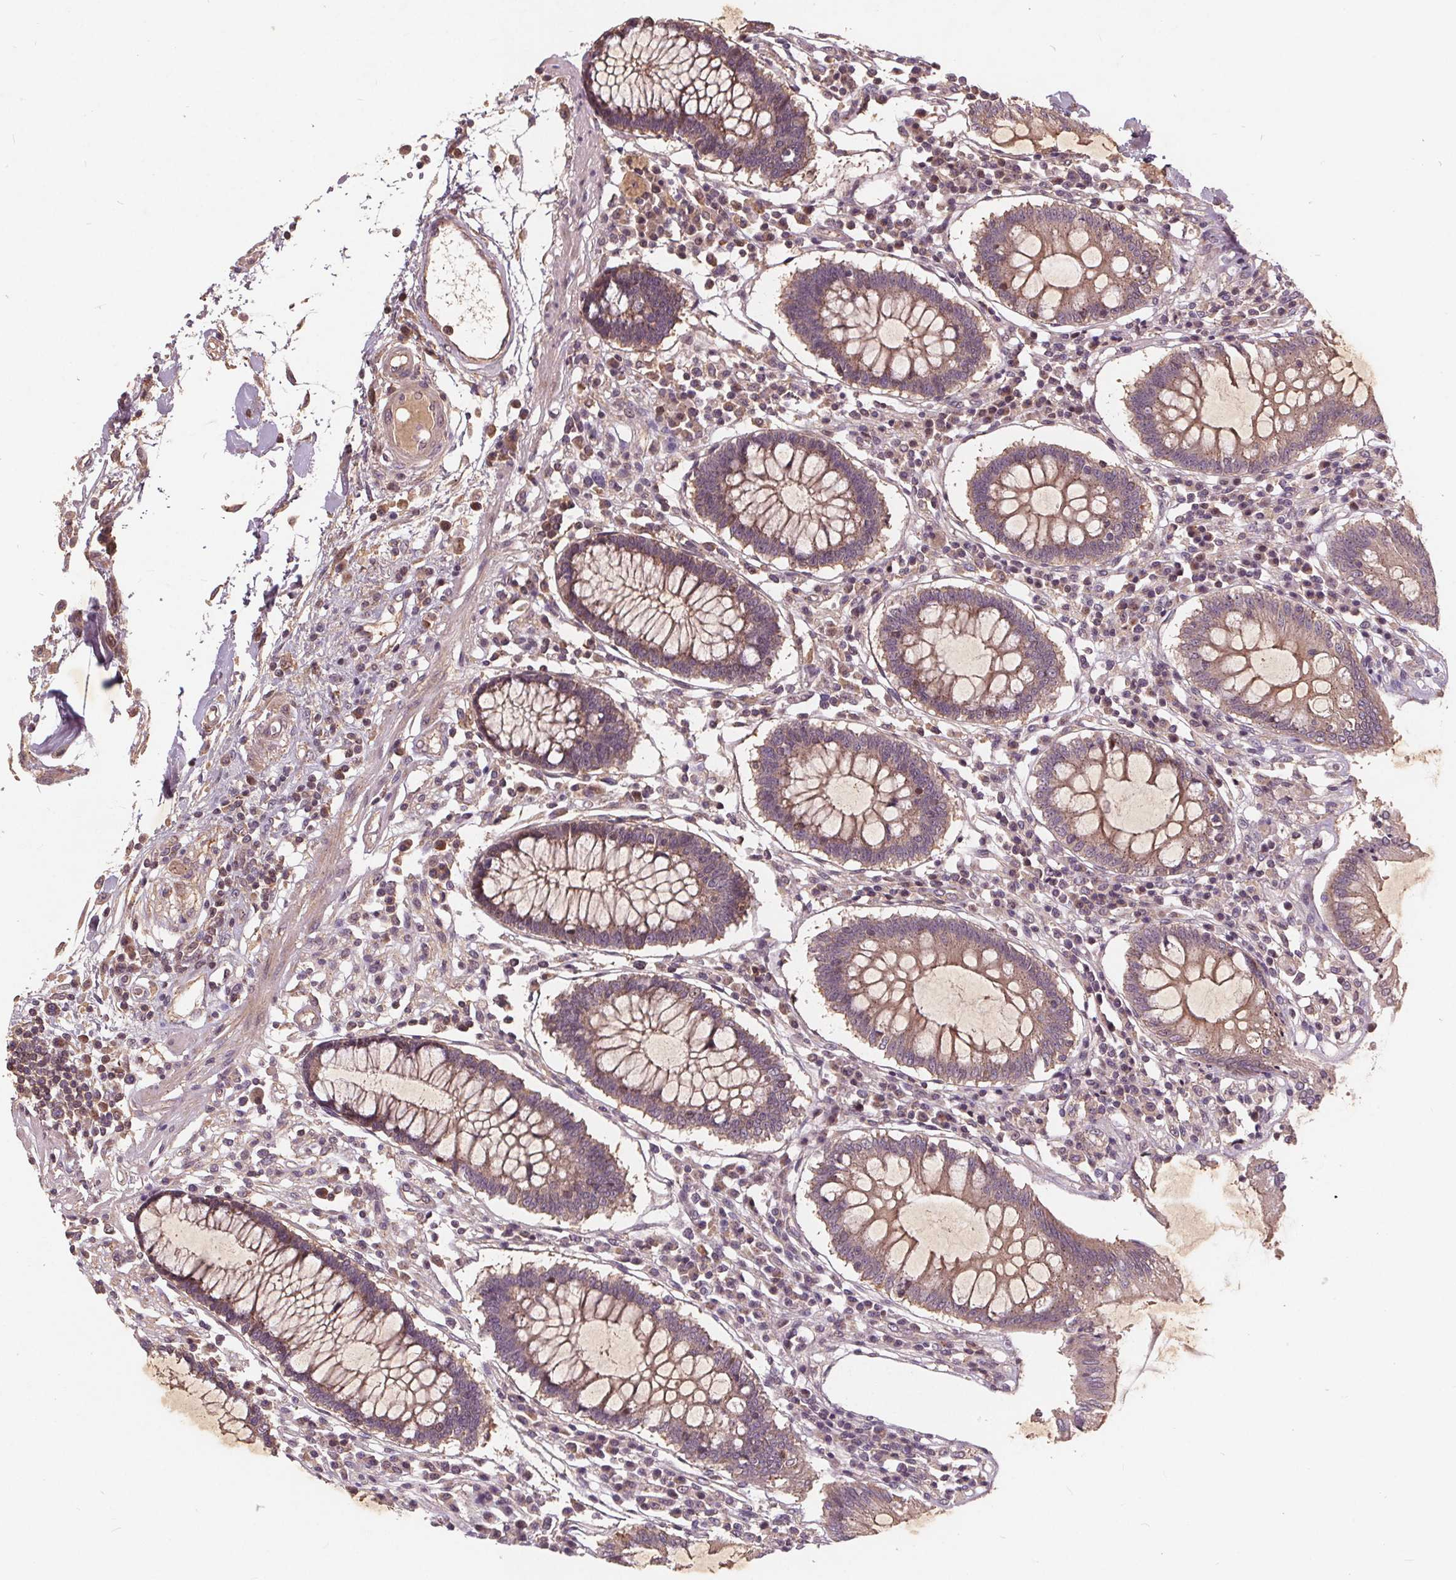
{"staining": {"intensity": "weak", "quantity": ">75%", "location": "cytoplasmic/membranous"}, "tissue": "colon", "cell_type": "Endothelial cells", "image_type": "normal", "snomed": [{"axis": "morphology", "description": "Normal tissue, NOS"}, {"axis": "morphology", "description": "Adenocarcinoma, NOS"}, {"axis": "topography", "description": "Colon"}], "caption": "Immunohistochemical staining of benign human colon displays low levels of weak cytoplasmic/membranous expression in about >75% of endothelial cells. The protein of interest is stained brown, and the nuclei are stained in blue (DAB (3,3'-diaminobenzidine) IHC with brightfield microscopy, high magnification).", "gene": "CSNK1G2", "patient": {"sex": "male", "age": 83}}